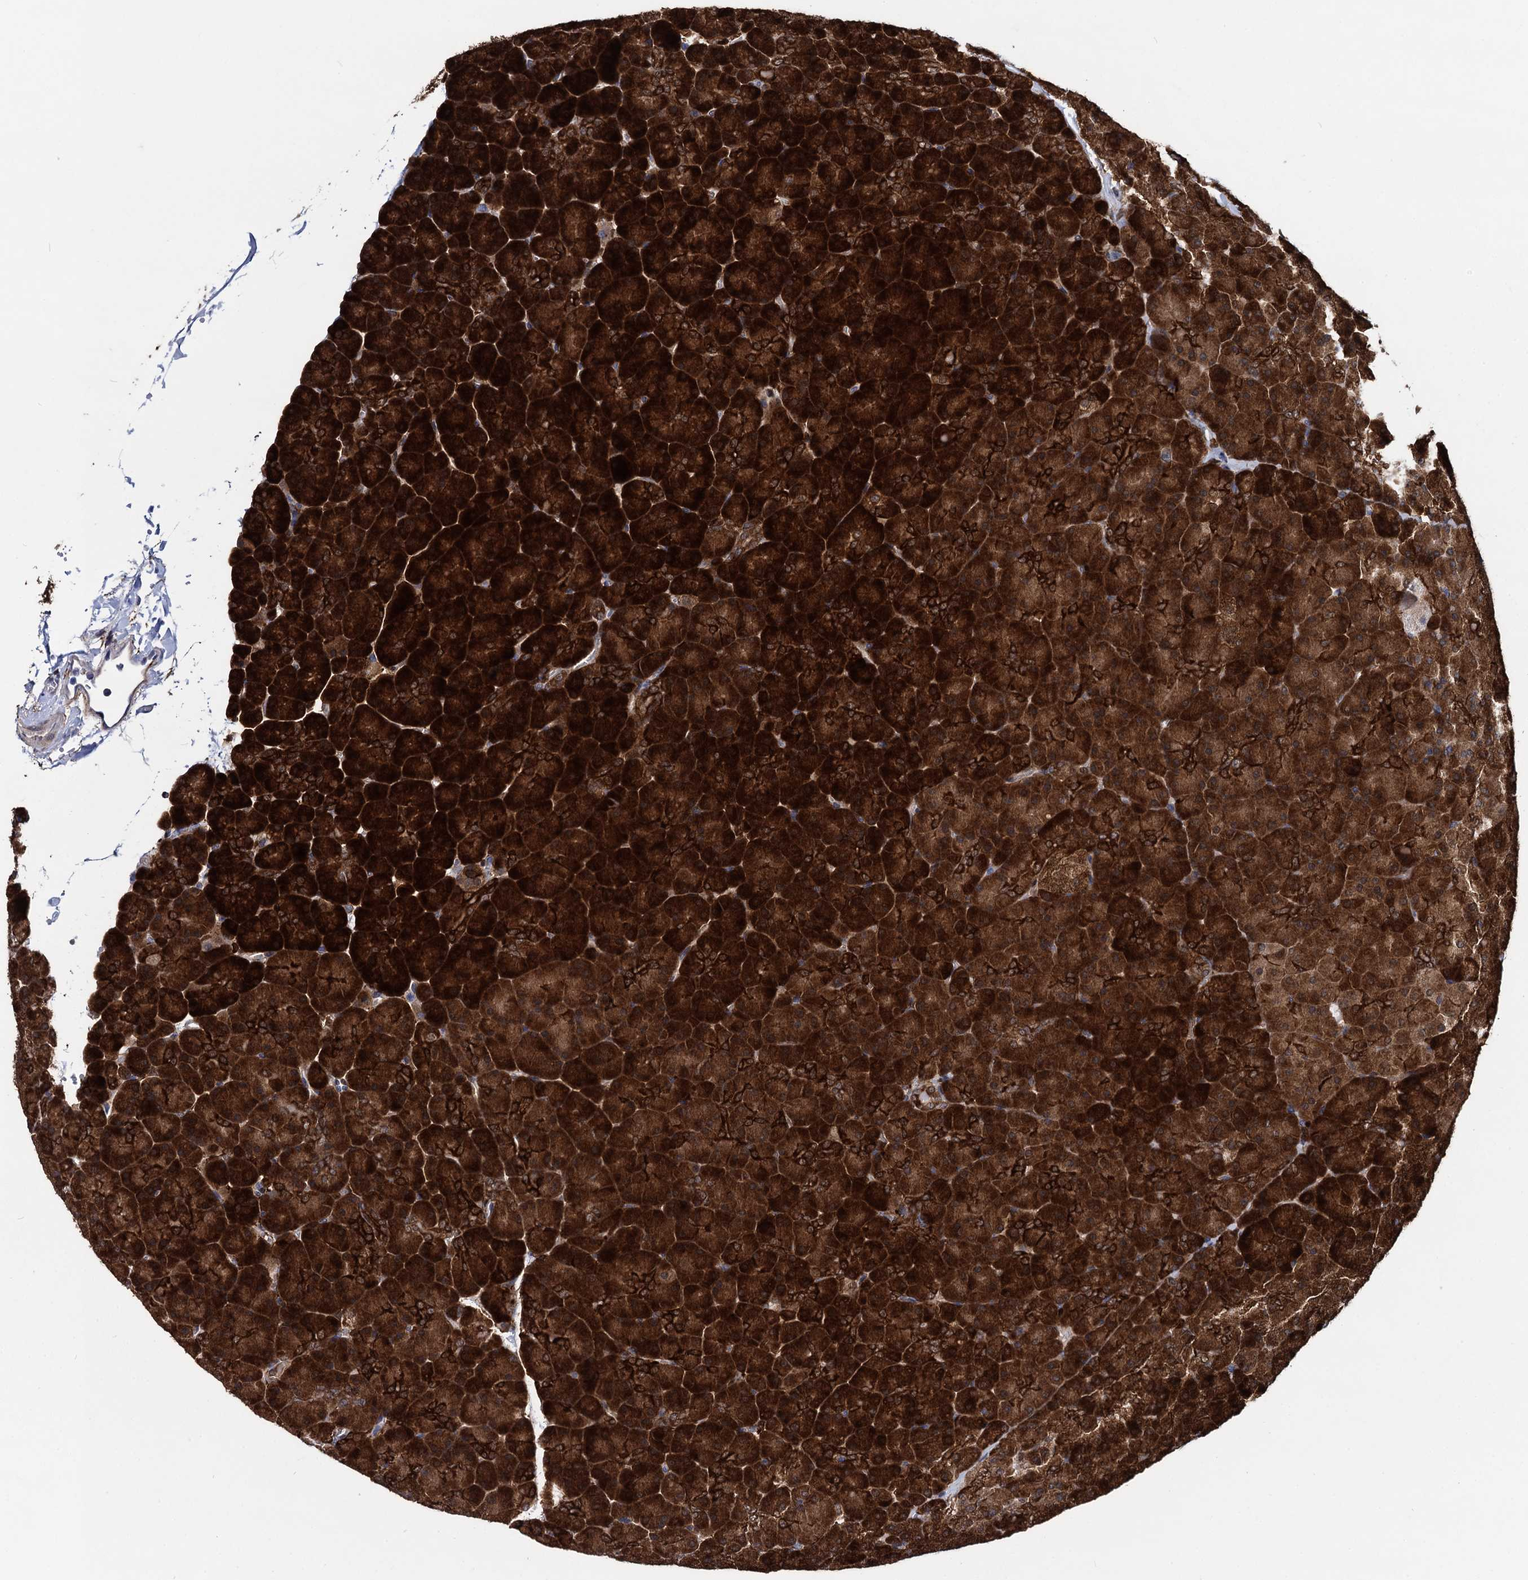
{"staining": {"intensity": "strong", "quantity": ">75%", "location": "cytoplasmic/membranous"}, "tissue": "pancreas", "cell_type": "Exocrine glandular cells", "image_type": "normal", "snomed": [{"axis": "morphology", "description": "Normal tissue, NOS"}, {"axis": "topography", "description": "Pancreas"}], "caption": "IHC of unremarkable pancreas demonstrates high levels of strong cytoplasmic/membranous staining in about >75% of exocrine glandular cells.", "gene": "GSTM3", "patient": {"sex": "male", "age": 36}}